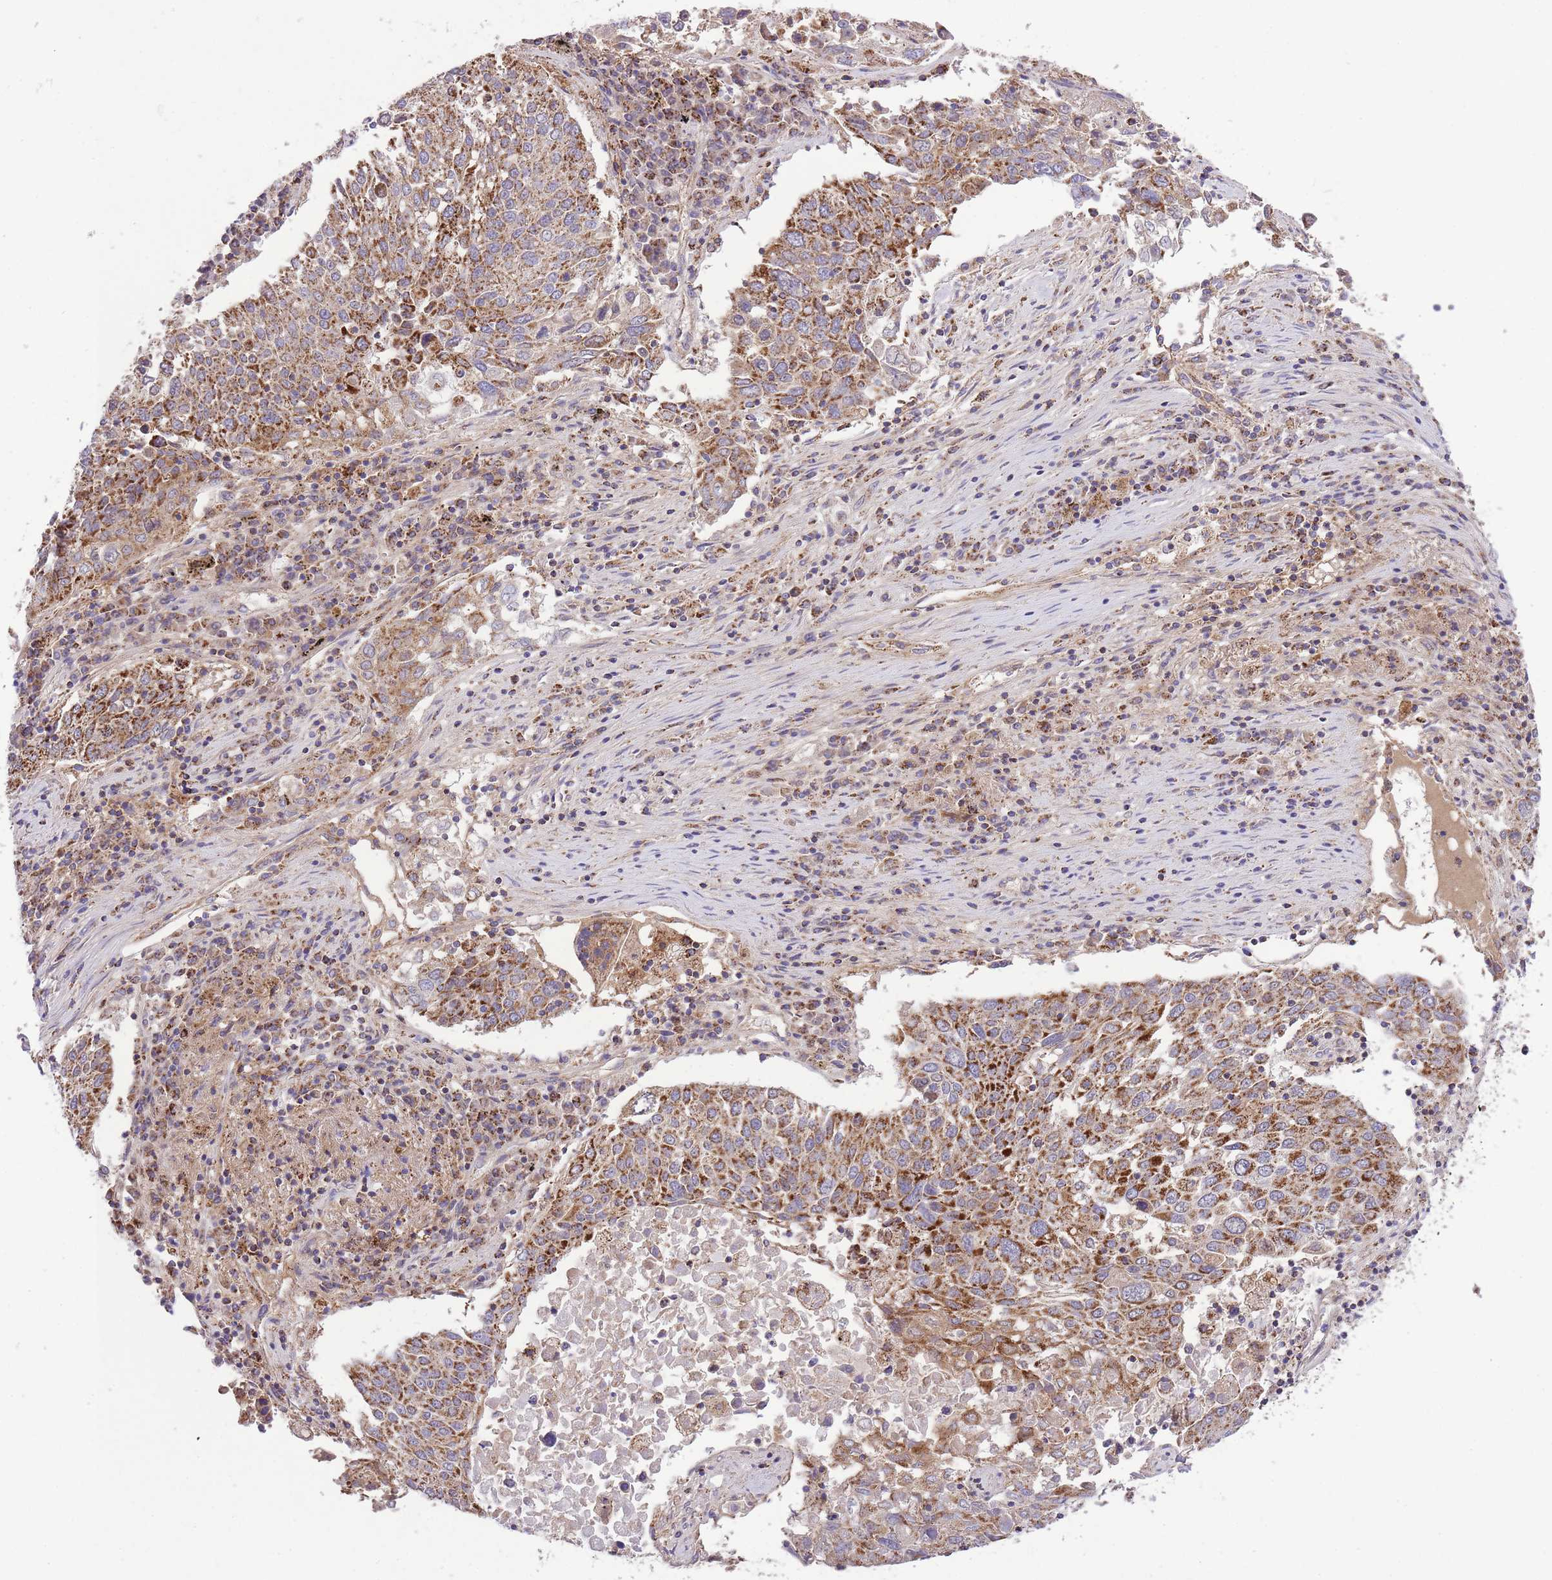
{"staining": {"intensity": "strong", "quantity": ">75%", "location": "cytoplasmic/membranous"}, "tissue": "lung cancer", "cell_type": "Tumor cells", "image_type": "cancer", "snomed": [{"axis": "morphology", "description": "Squamous cell carcinoma, NOS"}, {"axis": "topography", "description": "Lung"}], "caption": "Immunohistochemistry image of human lung cancer stained for a protein (brown), which exhibits high levels of strong cytoplasmic/membranous staining in about >75% of tumor cells.", "gene": "ST3GAL3", "patient": {"sex": "male", "age": 65}}